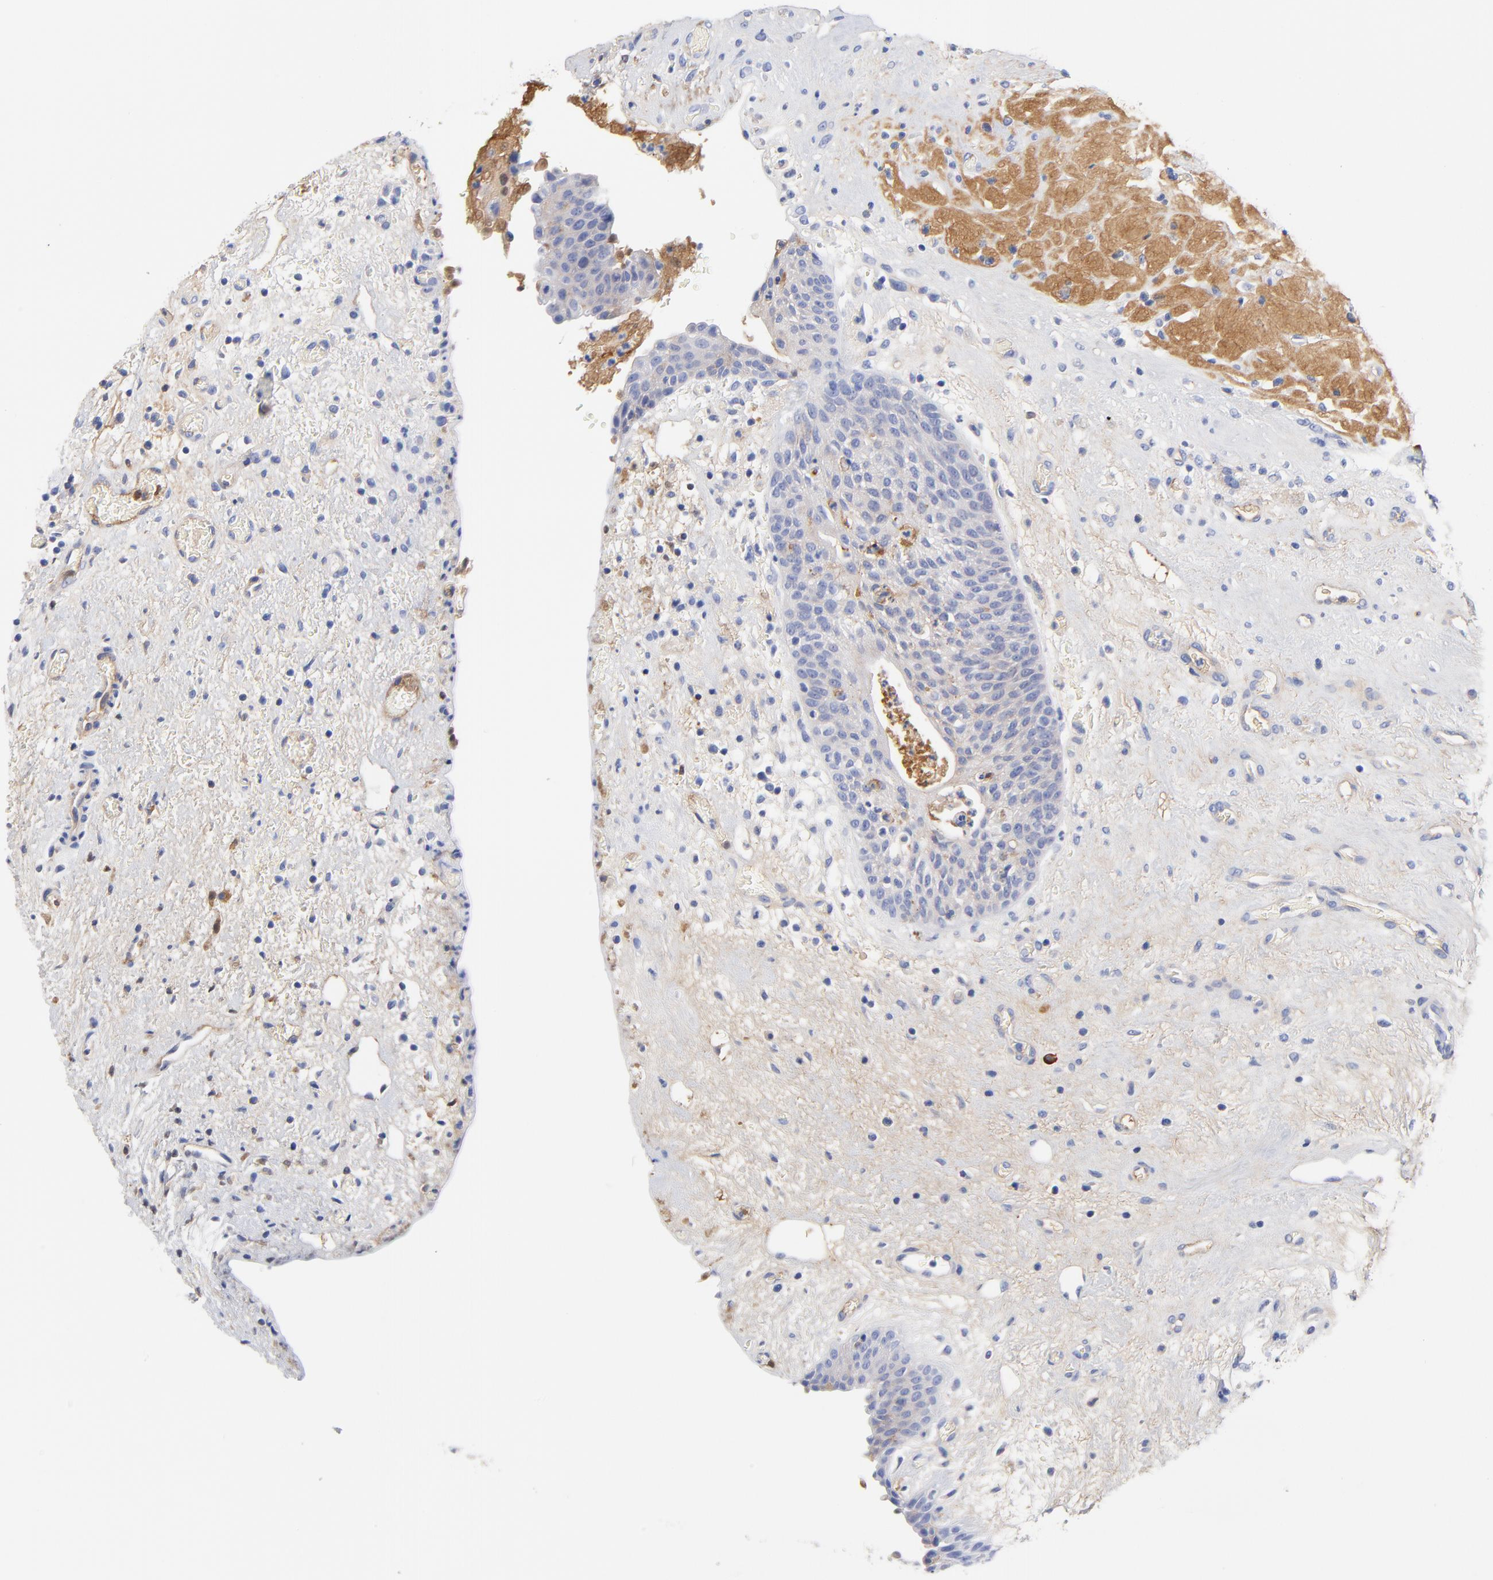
{"staining": {"intensity": "weak", "quantity": "25%-75%", "location": "cytoplasmic/membranous"}, "tissue": "urinary bladder", "cell_type": "Urothelial cells", "image_type": "normal", "snomed": [{"axis": "morphology", "description": "Normal tissue, NOS"}, {"axis": "topography", "description": "Urinary bladder"}], "caption": "Protein expression analysis of normal urinary bladder demonstrates weak cytoplasmic/membranous expression in approximately 25%-75% of urothelial cells. Nuclei are stained in blue.", "gene": "IGLV3", "patient": {"sex": "male", "age": 48}}